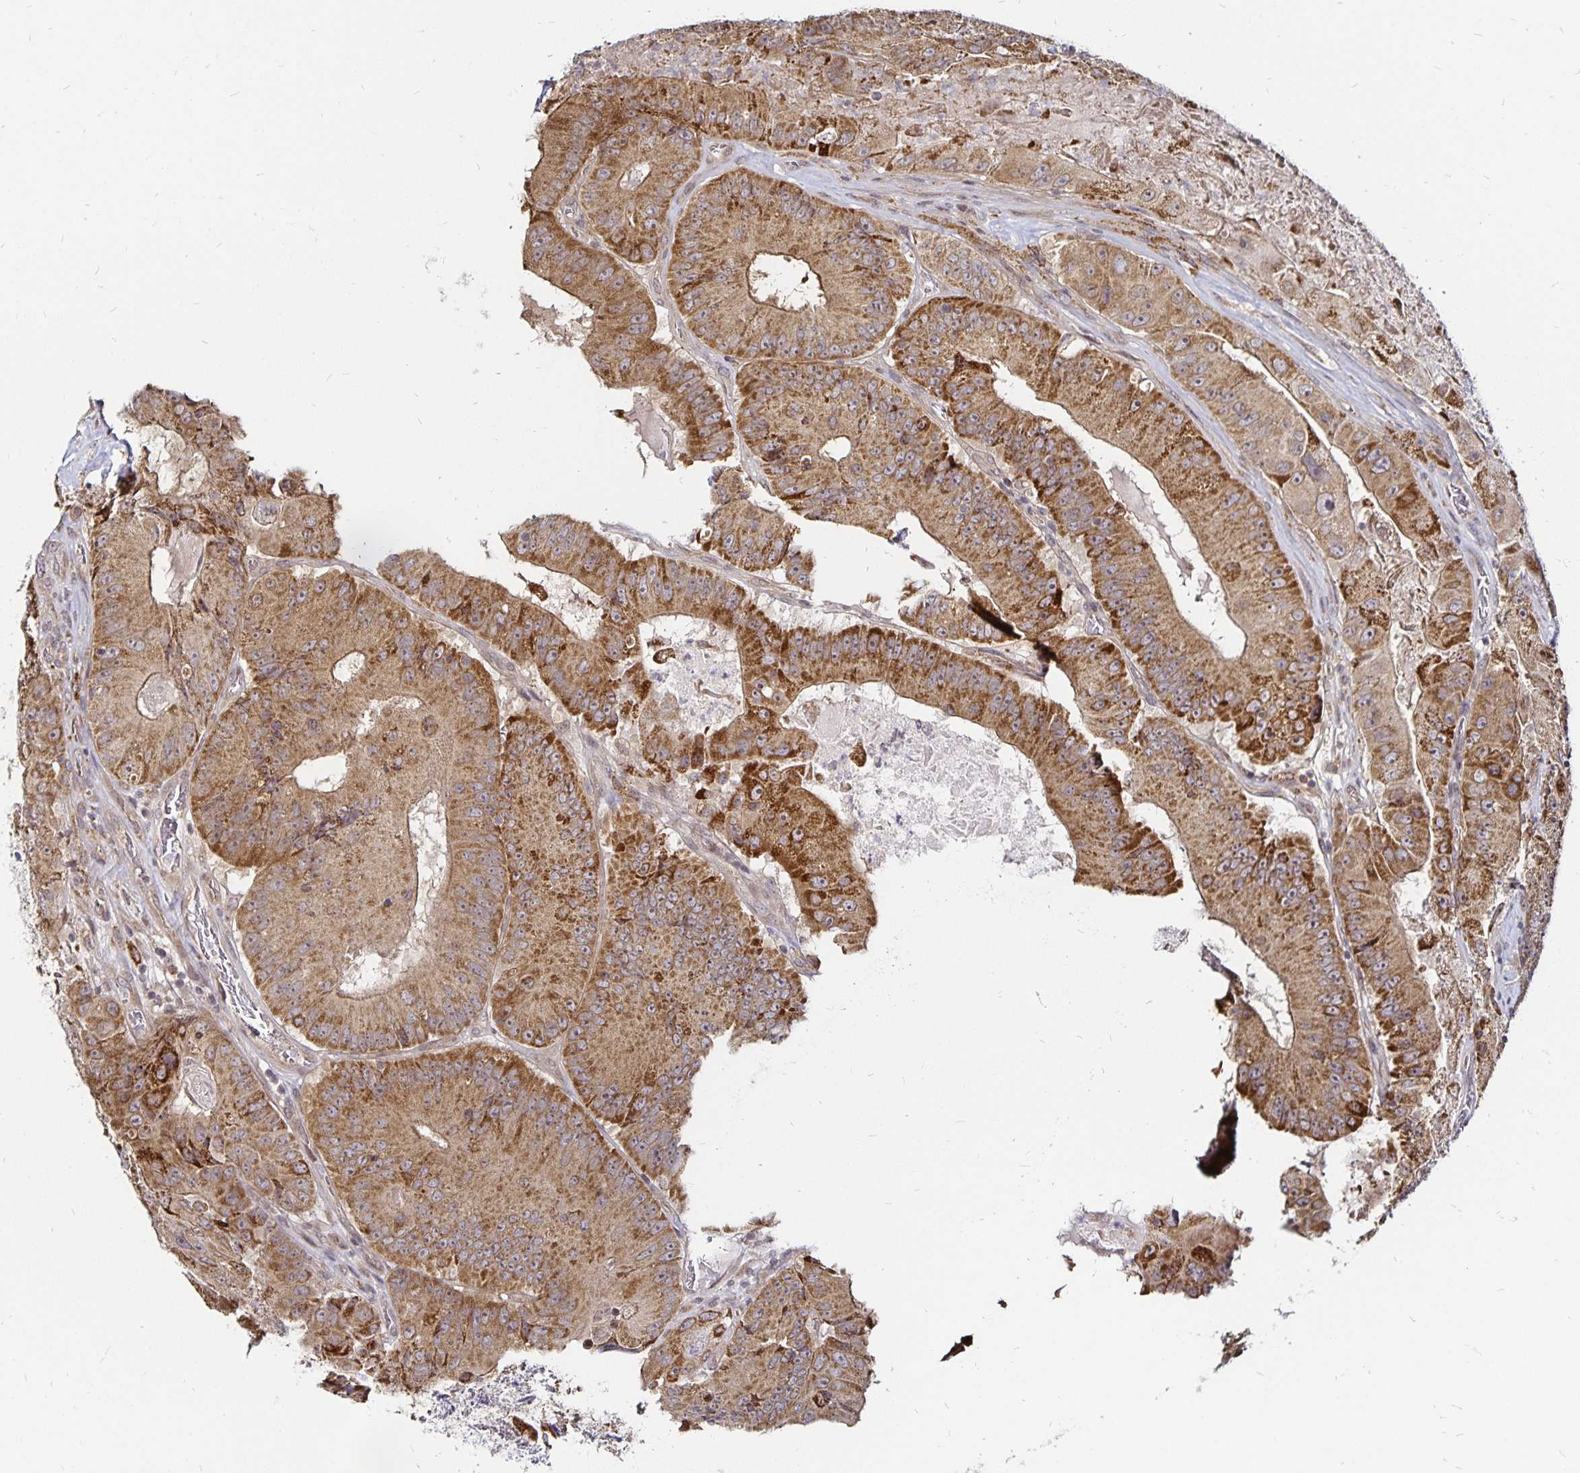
{"staining": {"intensity": "moderate", "quantity": ">75%", "location": "cytoplasmic/membranous"}, "tissue": "colorectal cancer", "cell_type": "Tumor cells", "image_type": "cancer", "snomed": [{"axis": "morphology", "description": "Adenocarcinoma, NOS"}, {"axis": "topography", "description": "Colon"}], "caption": "DAB immunohistochemical staining of colorectal cancer reveals moderate cytoplasmic/membranous protein positivity in about >75% of tumor cells.", "gene": "CYP27A1", "patient": {"sex": "female", "age": 86}}